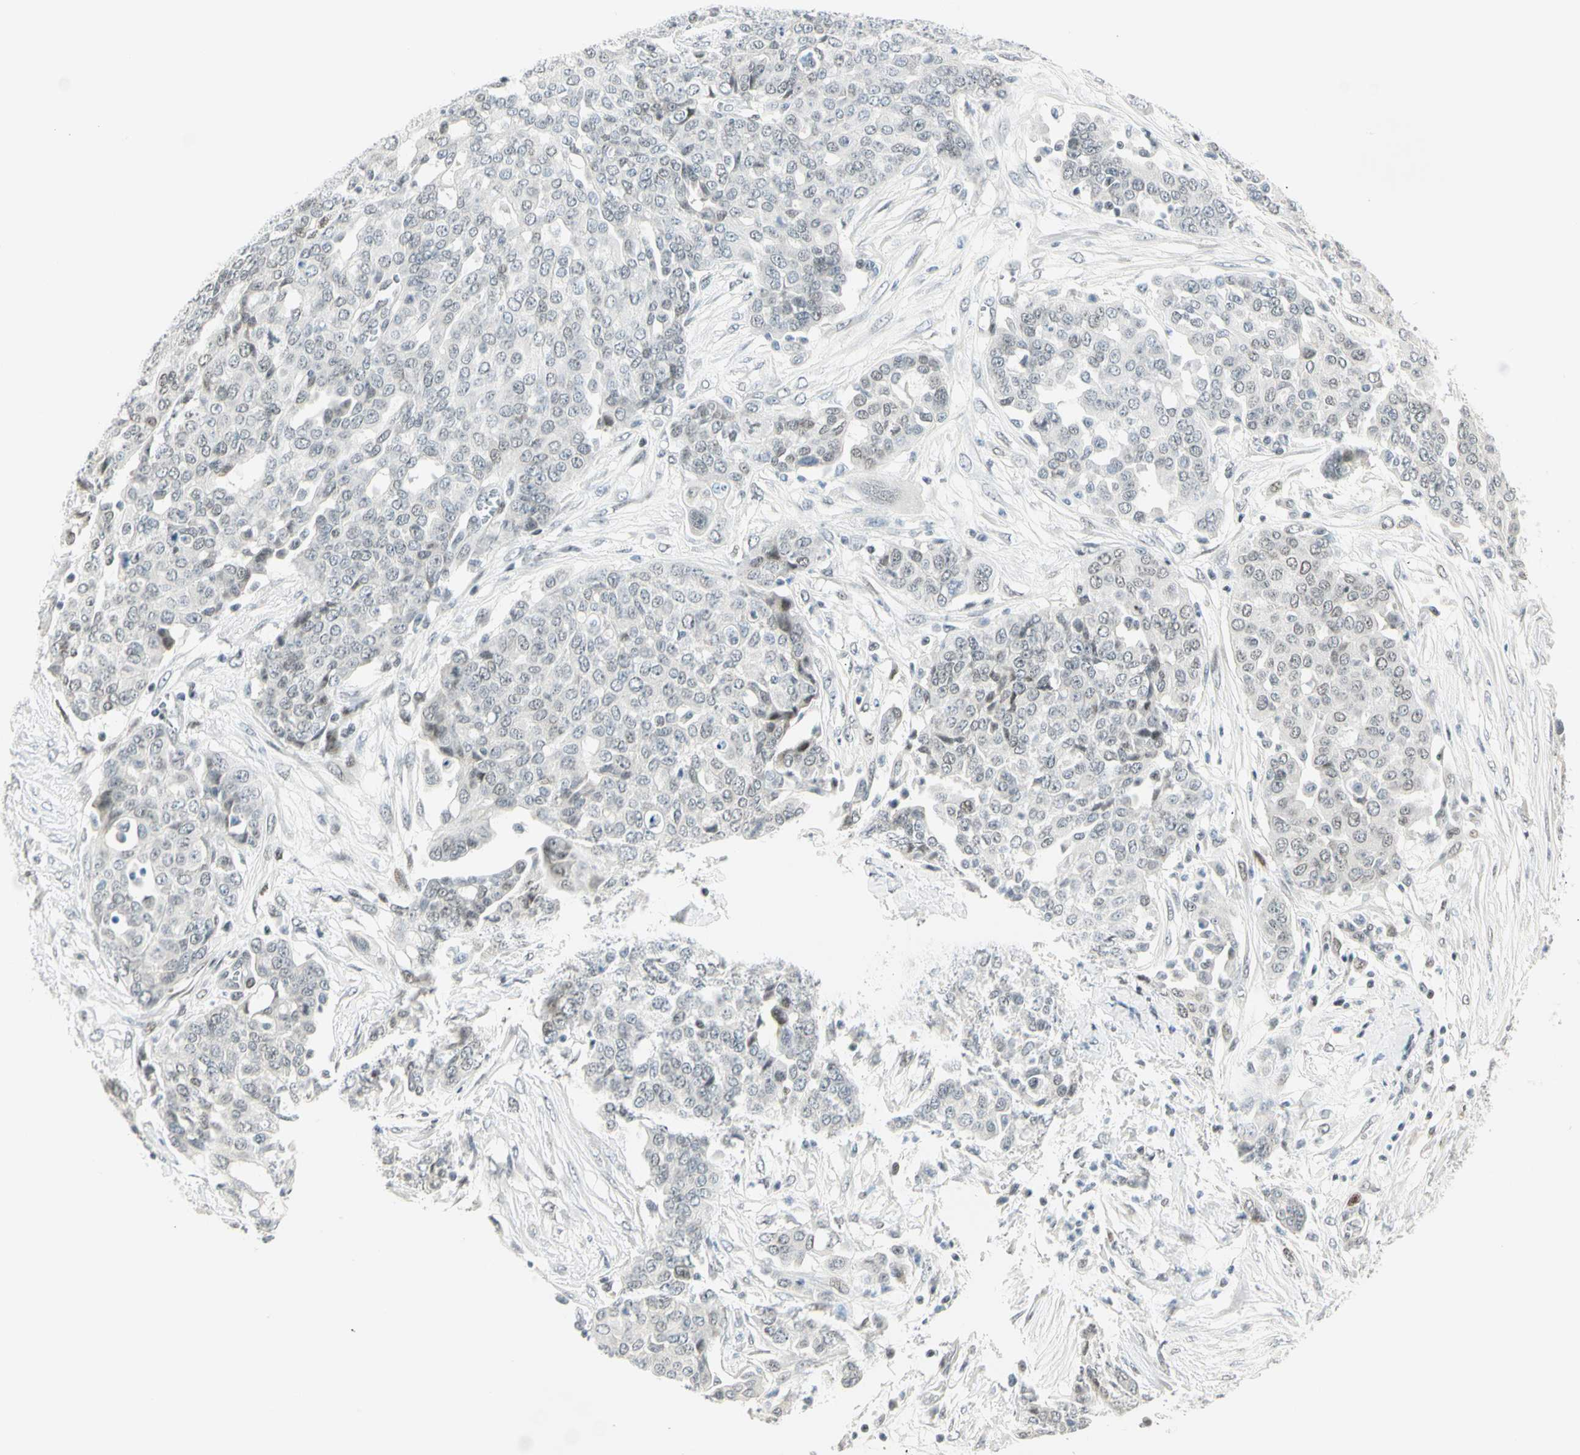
{"staining": {"intensity": "negative", "quantity": "none", "location": "none"}, "tissue": "ovarian cancer", "cell_type": "Tumor cells", "image_type": "cancer", "snomed": [{"axis": "morphology", "description": "Cystadenocarcinoma, serous, NOS"}, {"axis": "topography", "description": "Soft tissue"}, {"axis": "topography", "description": "Ovary"}], "caption": "Immunohistochemical staining of human ovarian cancer (serous cystadenocarcinoma) displays no significant staining in tumor cells. (IHC, brightfield microscopy, high magnification).", "gene": "PKNOX1", "patient": {"sex": "female", "age": 57}}